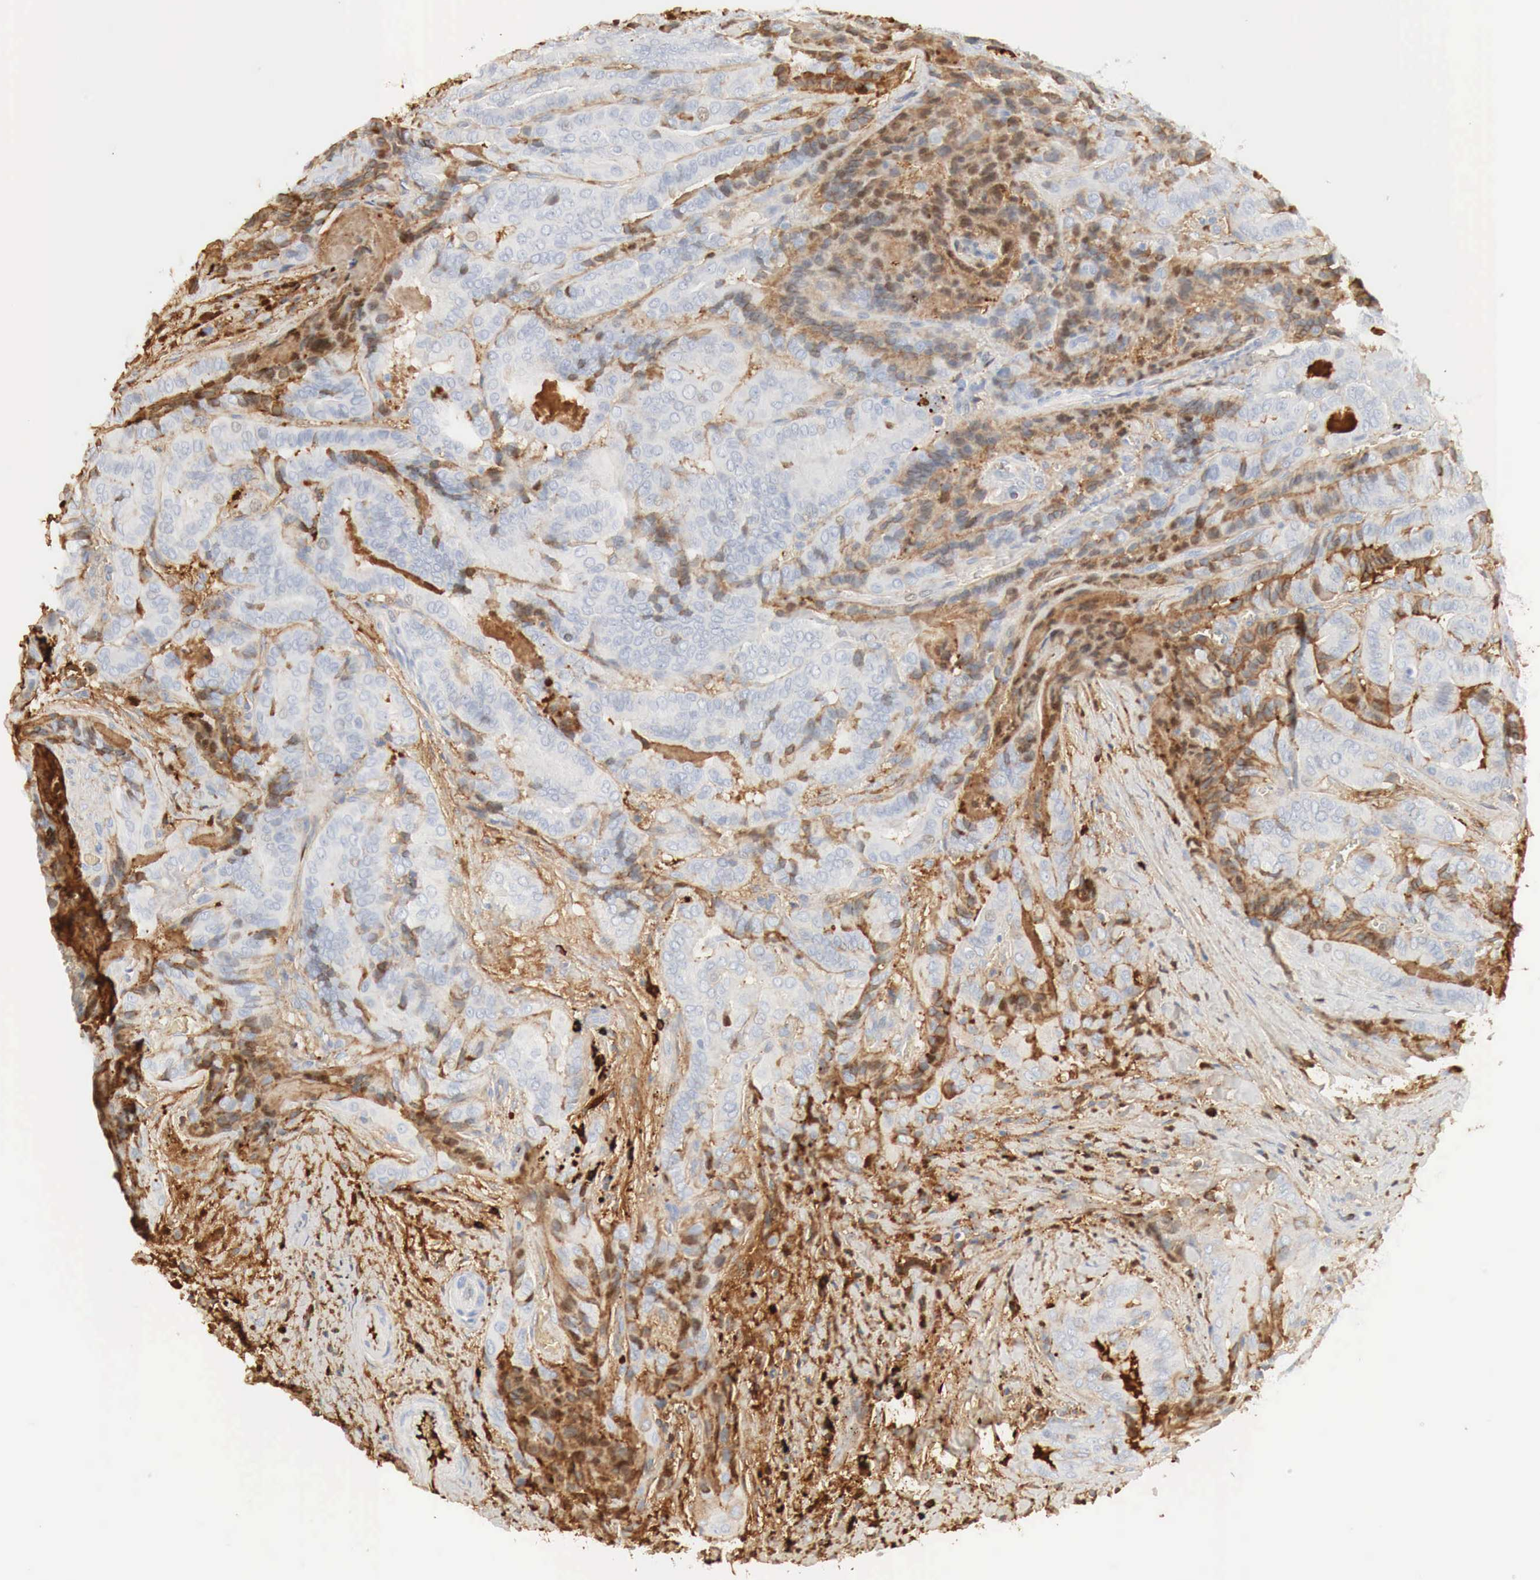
{"staining": {"intensity": "negative", "quantity": "none", "location": "none"}, "tissue": "thyroid cancer", "cell_type": "Tumor cells", "image_type": "cancer", "snomed": [{"axis": "morphology", "description": "Papillary adenocarcinoma, NOS"}, {"axis": "topography", "description": "Thyroid gland"}], "caption": "A histopathology image of thyroid cancer stained for a protein reveals no brown staining in tumor cells.", "gene": "IGLC3", "patient": {"sex": "female", "age": 71}}